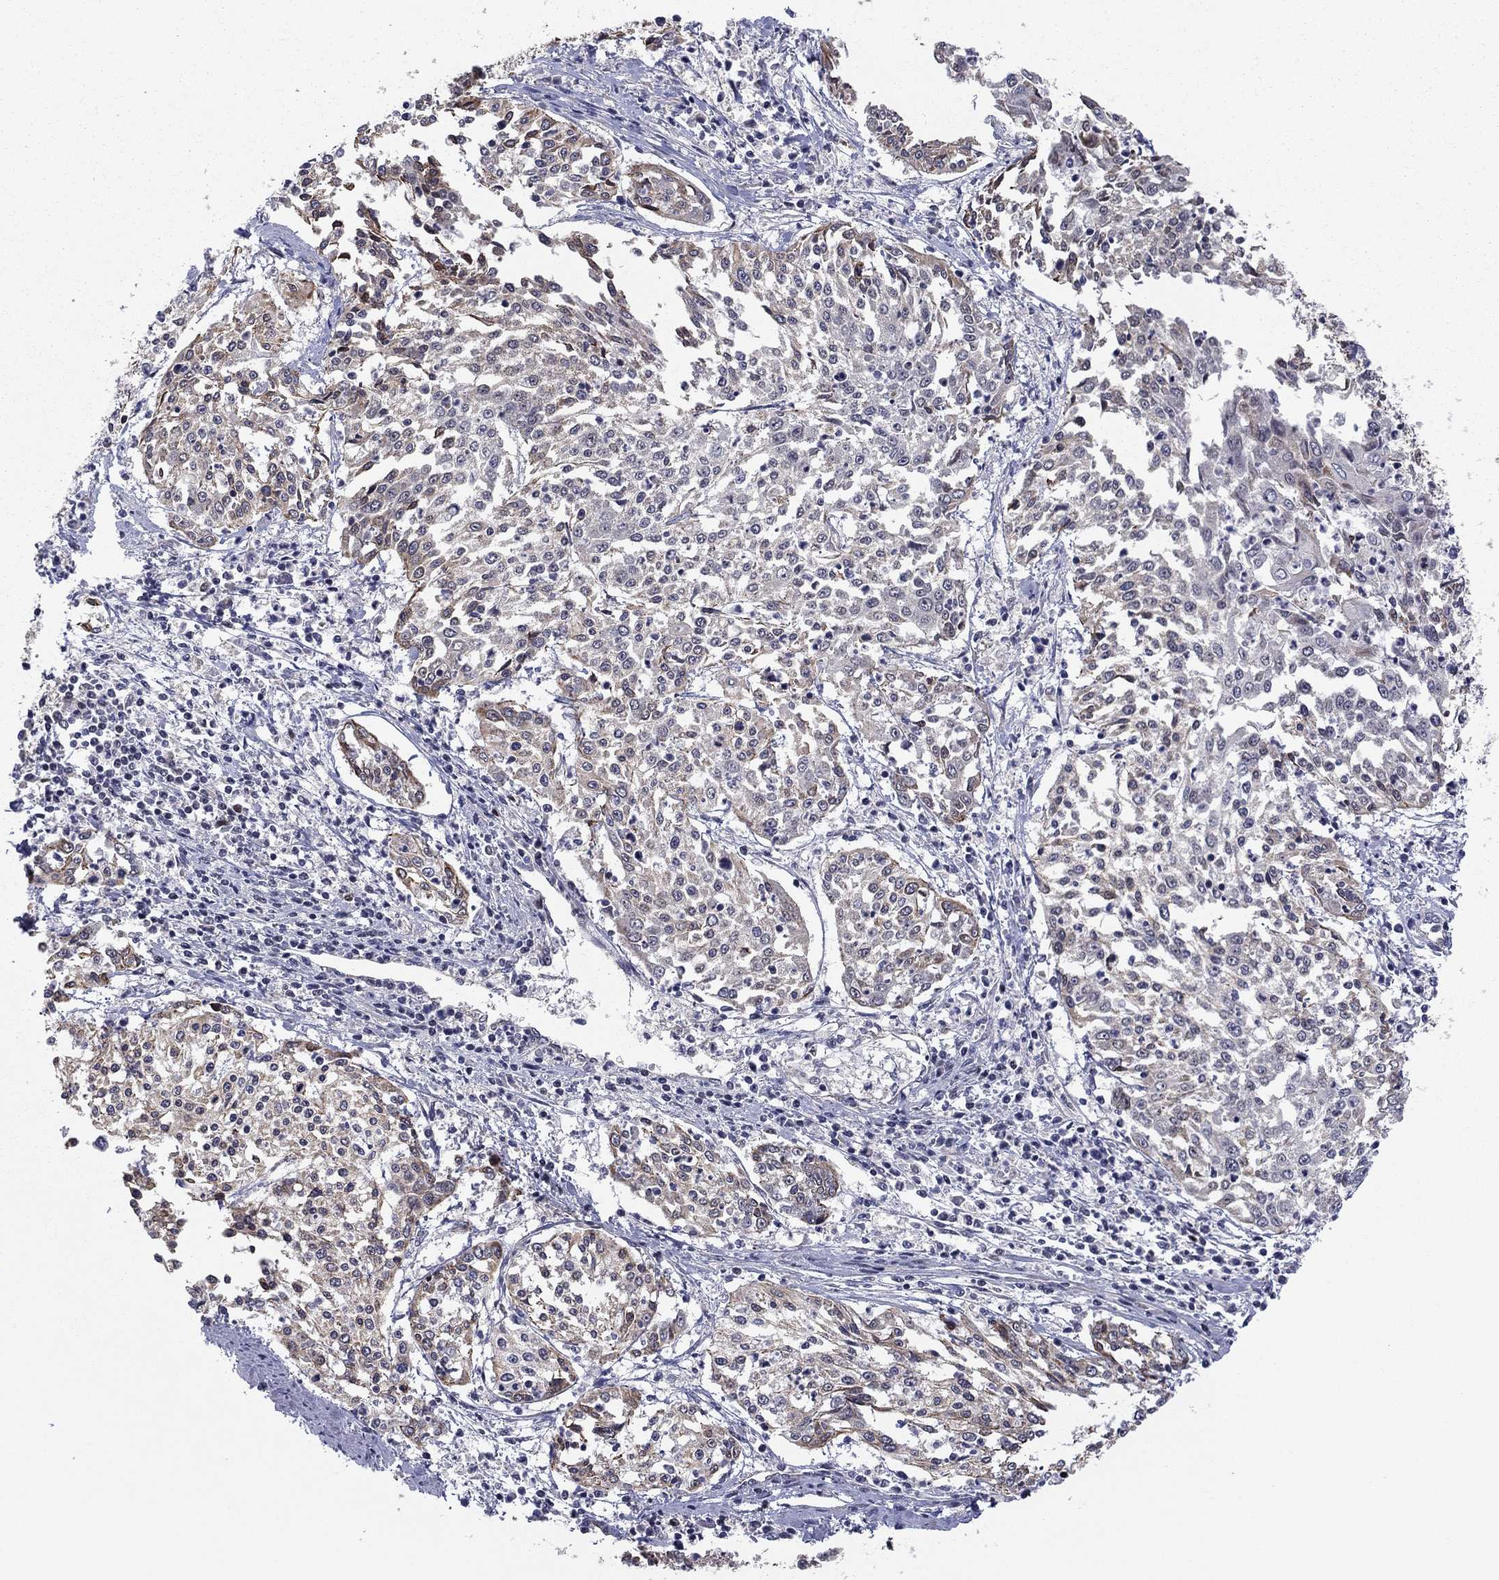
{"staining": {"intensity": "moderate", "quantity": "<25%", "location": "cytoplasmic/membranous"}, "tissue": "cervical cancer", "cell_type": "Tumor cells", "image_type": "cancer", "snomed": [{"axis": "morphology", "description": "Squamous cell carcinoma, NOS"}, {"axis": "topography", "description": "Cervix"}], "caption": "High-magnification brightfield microscopy of squamous cell carcinoma (cervical) stained with DAB (brown) and counterstained with hematoxylin (blue). tumor cells exhibit moderate cytoplasmic/membranous positivity is identified in approximately<25% of cells.", "gene": "BCL11A", "patient": {"sex": "female", "age": 41}}